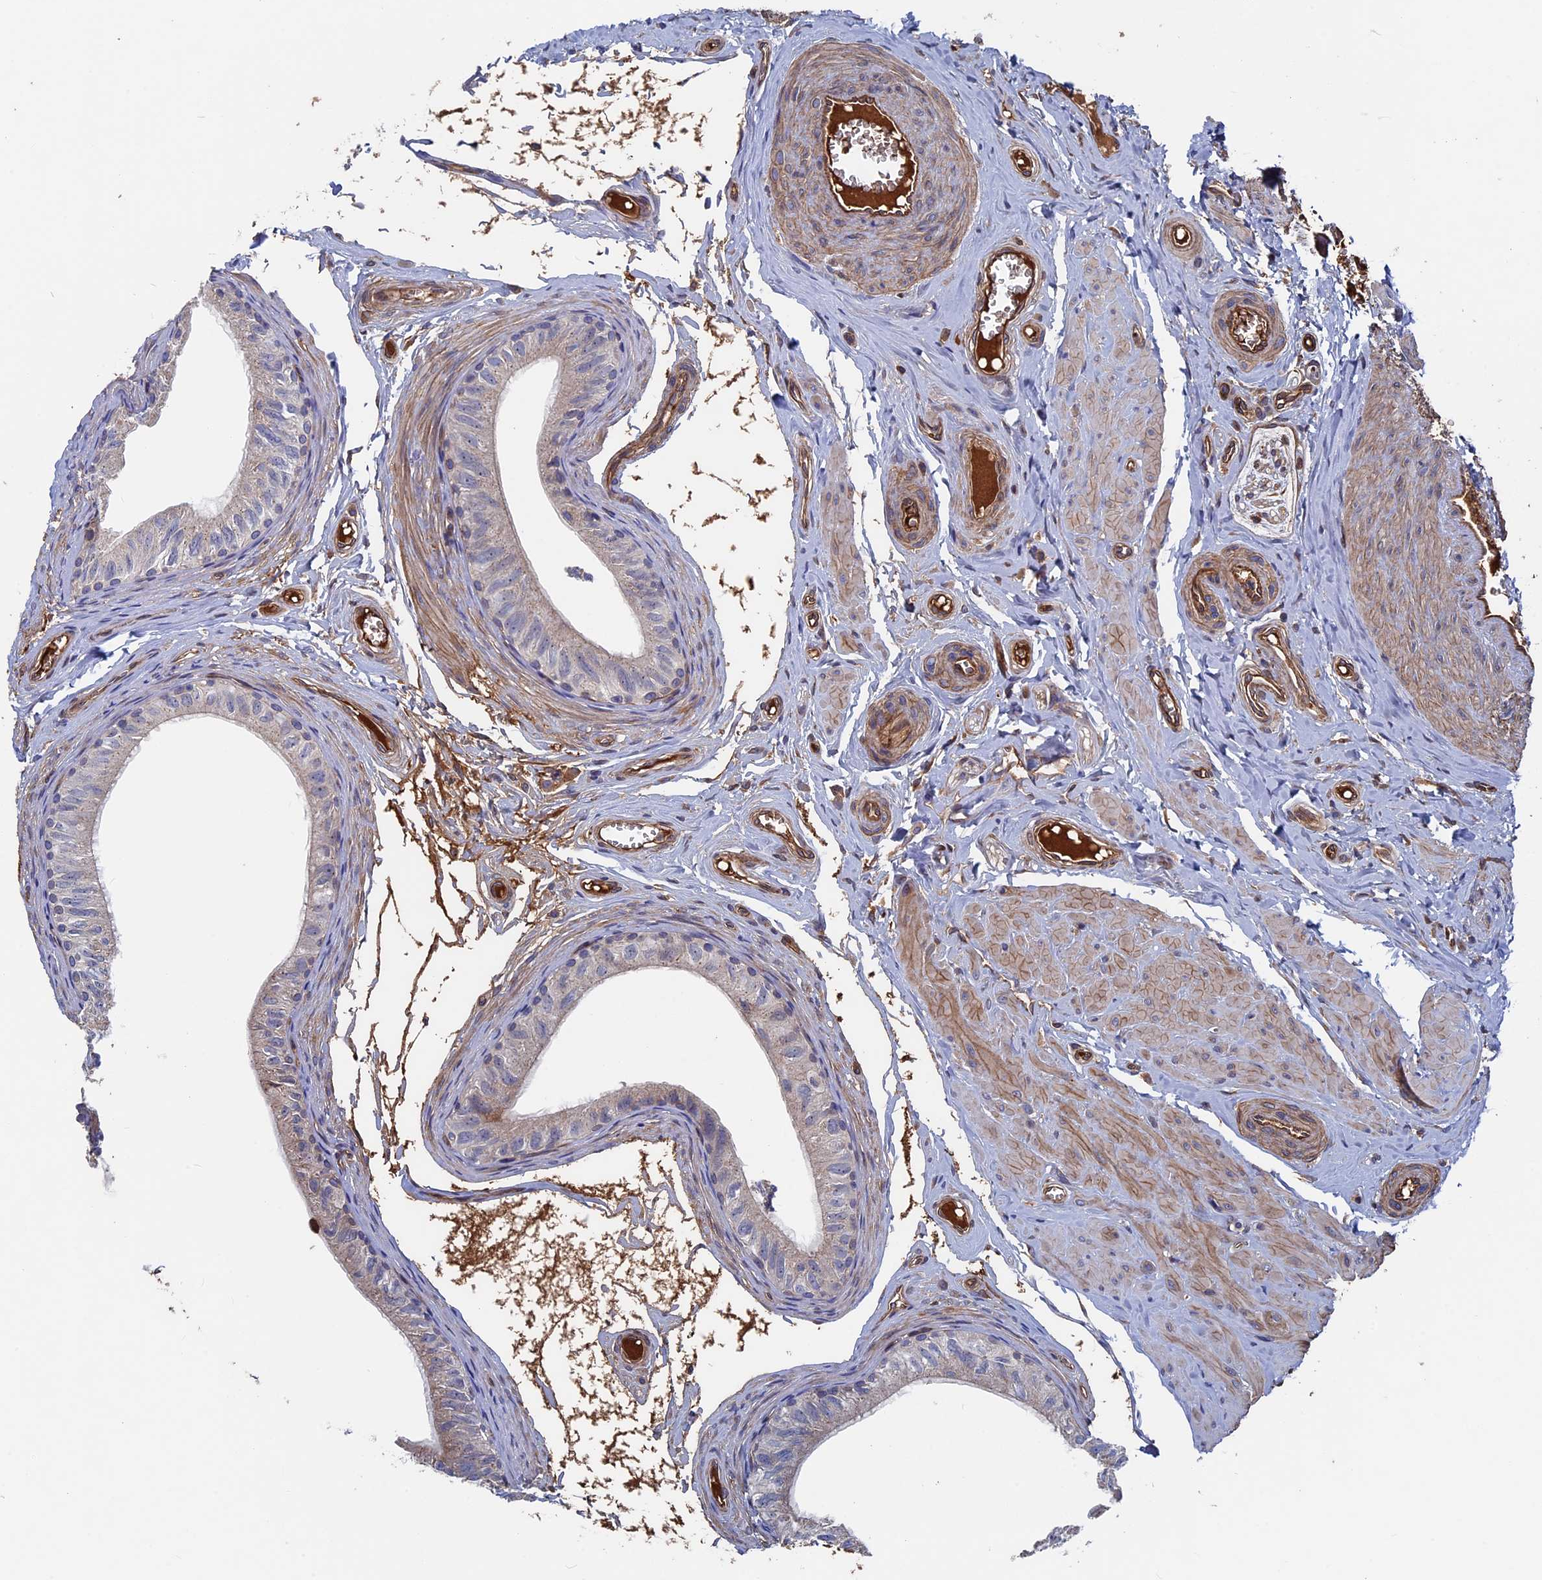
{"staining": {"intensity": "weak", "quantity": "25%-75%", "location": "cytoplasmic/membranous"}, "tissue": "epididymis", "cell_type": "Glandular cells", "image_type": "normal", "snomed": [{"axis": "morphology", "description": "Normal tissue, NOS"}, {"axis": "topography", "description": "Epididymis"}], "caption": "Weak cytoplasmic/membranous expression for a protein is appreciated in approximately 25%-75% of glandular cells of normal epididymis using IHC.", "gene": "RPUSD1", "patient": {"sex": "male", "age": 42}}